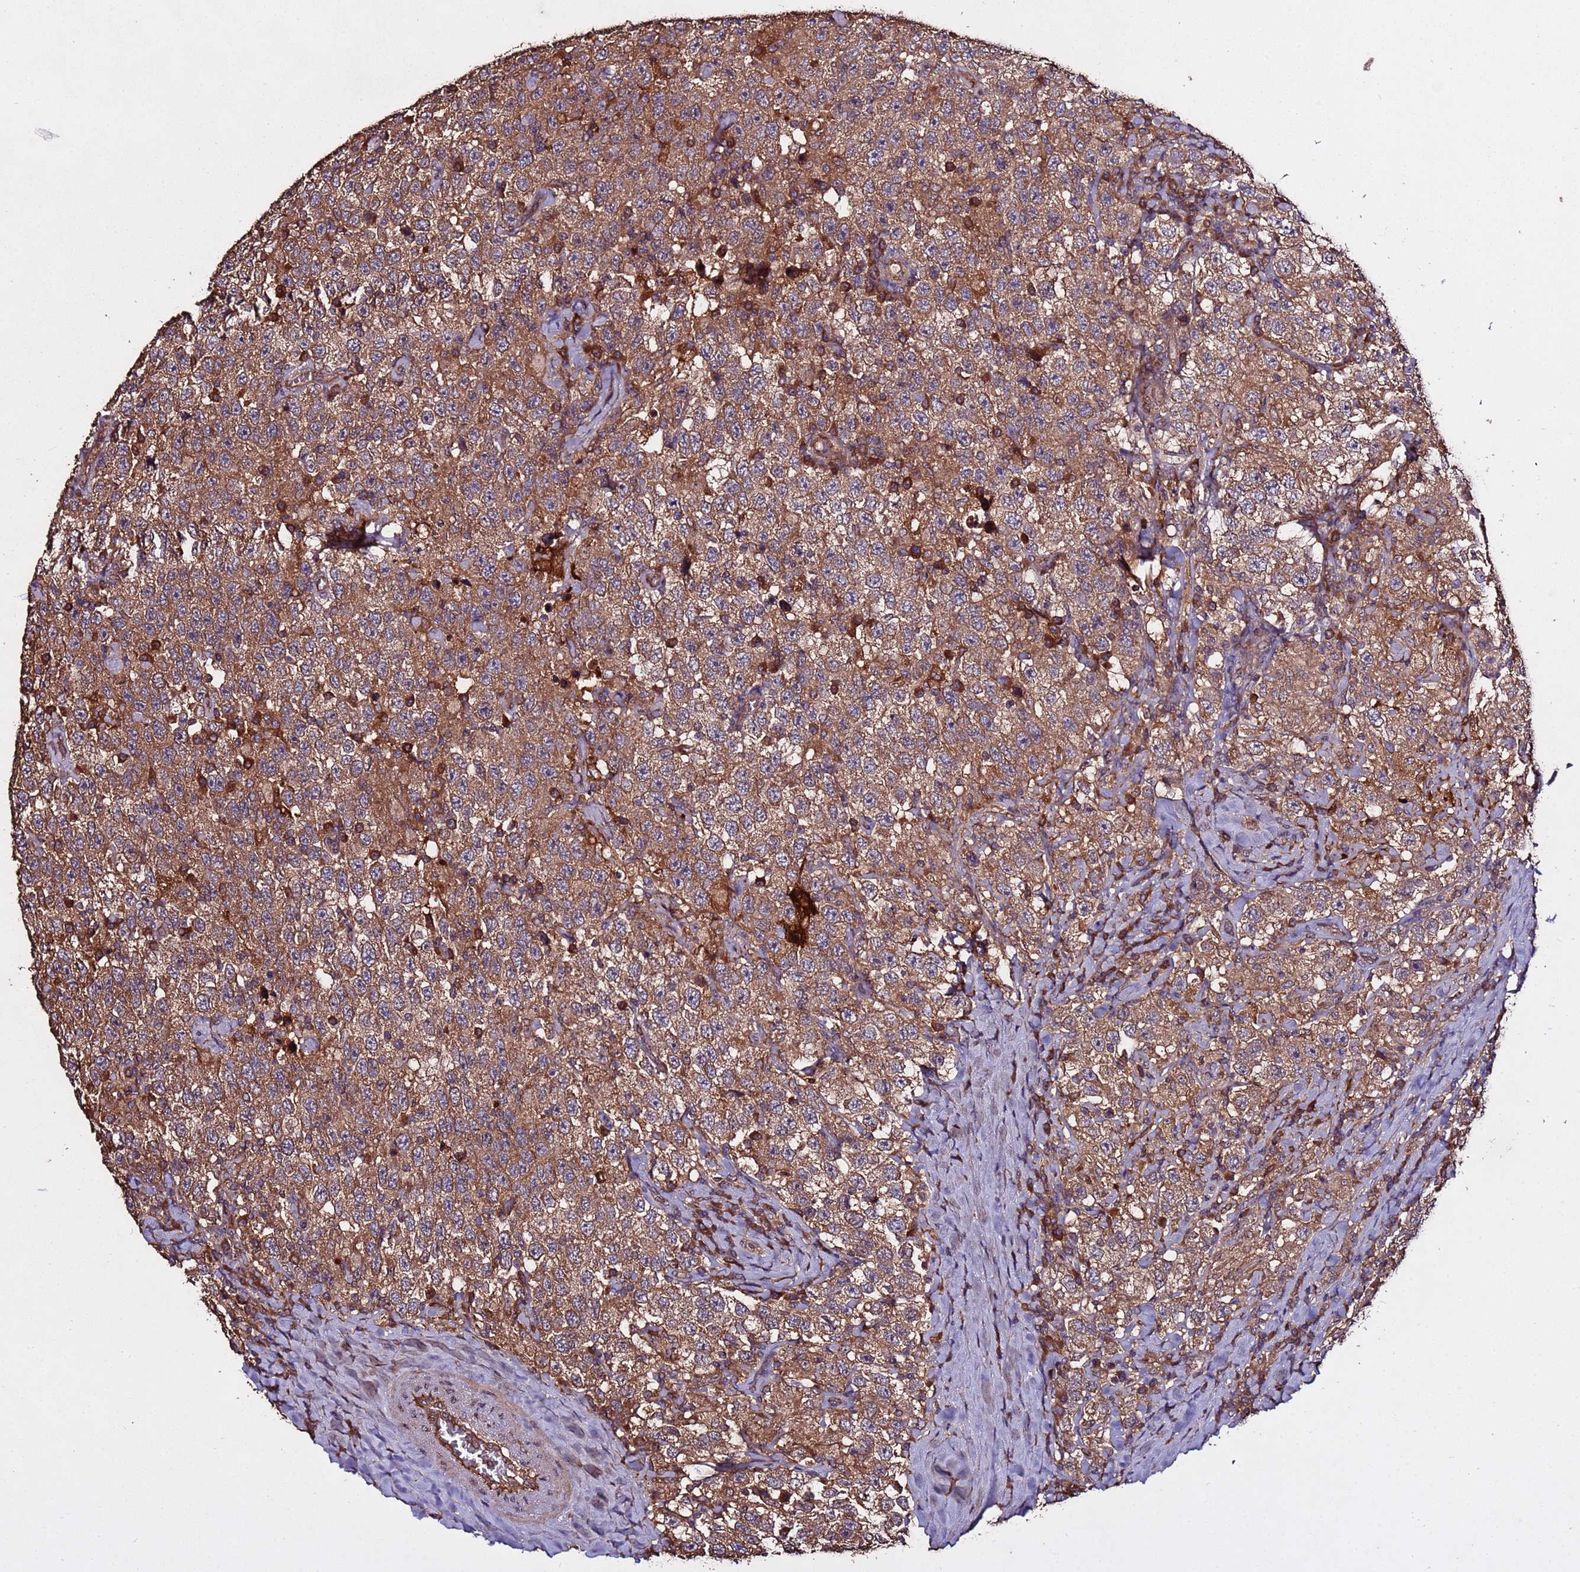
{"staining": {"intensity": "moderate", "quantity": ">75%", "location": "cytoplasmic/membranous"}, "tissue": "testis cancer", "cell_type": "Tumor cells", "image_type": "cancer", "snomed": [{"axis": "morphology", "description": "Seminoma, NOS"}, {"axis": "topography", "description": "Testis"}], "caption": "A photomicrograph showing moderate cytoplasmic/membranous staining in approximately >75% of tumor cells in seminoma (testis), as visualized by brown immunohistochemical staining.", "gene": "RPS15A", "patient": {"sex": "male", "age": 41}}